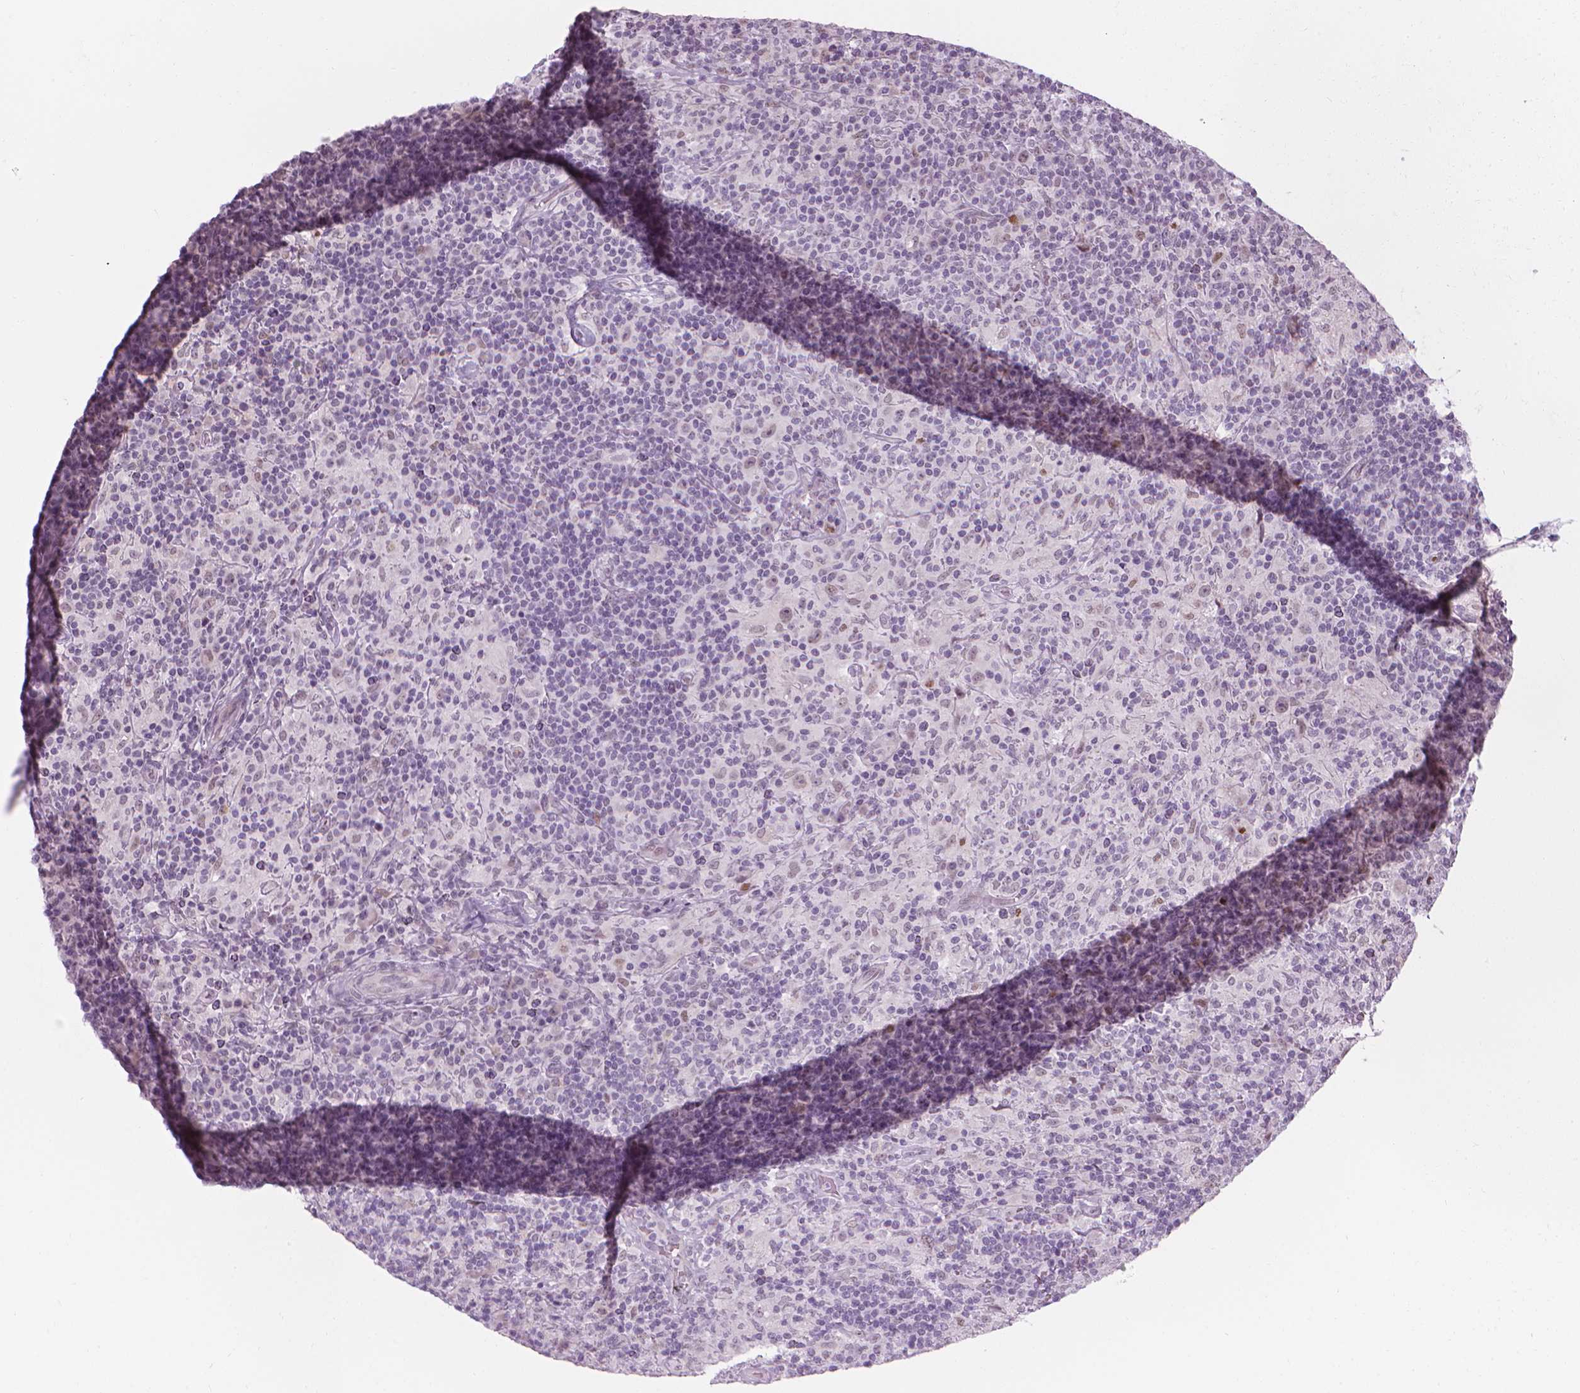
{"staining": {"intensity": "weak", "quantity": "<25%", "location": "nuclear"}, "tissue": "lymphoma", "cell_type": "Tumor cells", "image_type": "cancer", "snomed": [{"axis": "morphology", "description": "Hodgkin's disease, NOS"}, {"axis": "topography", "description": "Lymph node"}], "caption": "High magnification brightfield microscopy of Hodgkin's disease stained with DAB (brown) and counterstained with hematoxylin (blue): tumor cells show no significant staining. (Brightfield microscopy of DAB immunohistochemistry at high magnification).", "gene": "CDKN1C", "patient": {"sex": "male", "age": 70}}